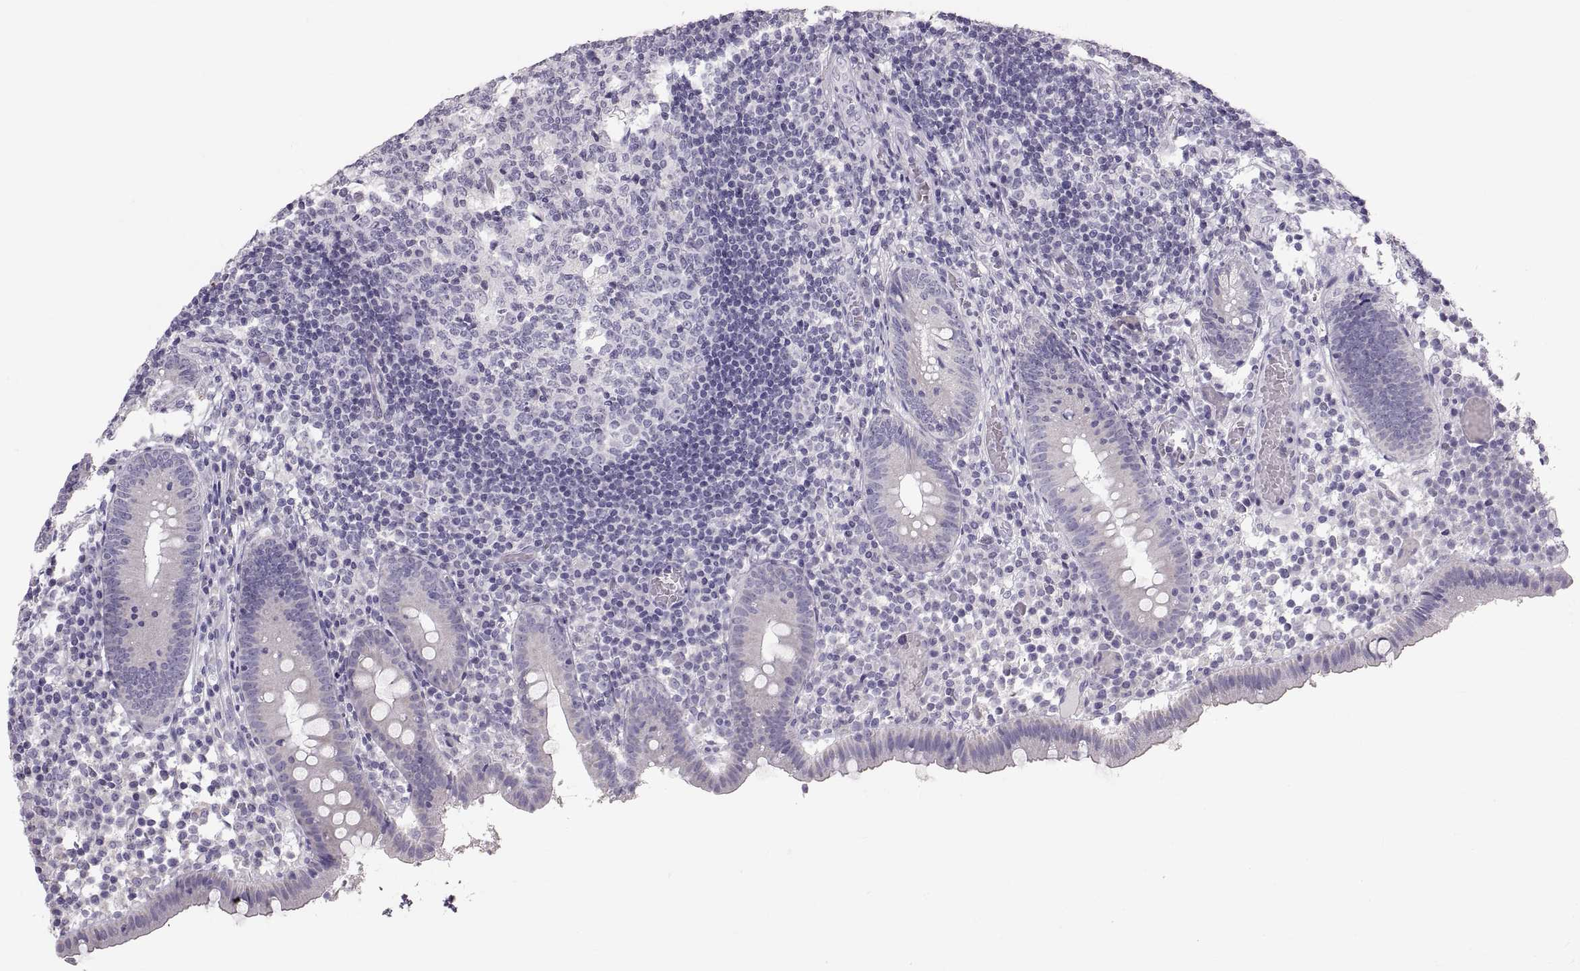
{"staining": {"intensity": "negative", "quantity": "none", "location": "none"}, "tissue": "appendix", "cell_type": "Glandular cells", "image_type": "normal", "snomed": [{"axis": "morphology", "description": "Normal tissue, NOS"}, {"axis": "topography", "description": "Appendix"}], "caption": "This is an immunohistochemistry (IHC) image of benign appendix. There is no expression in glandular cells.", "gene": "WBP2NL", "patient": {"sex": "female", "age": 32}}